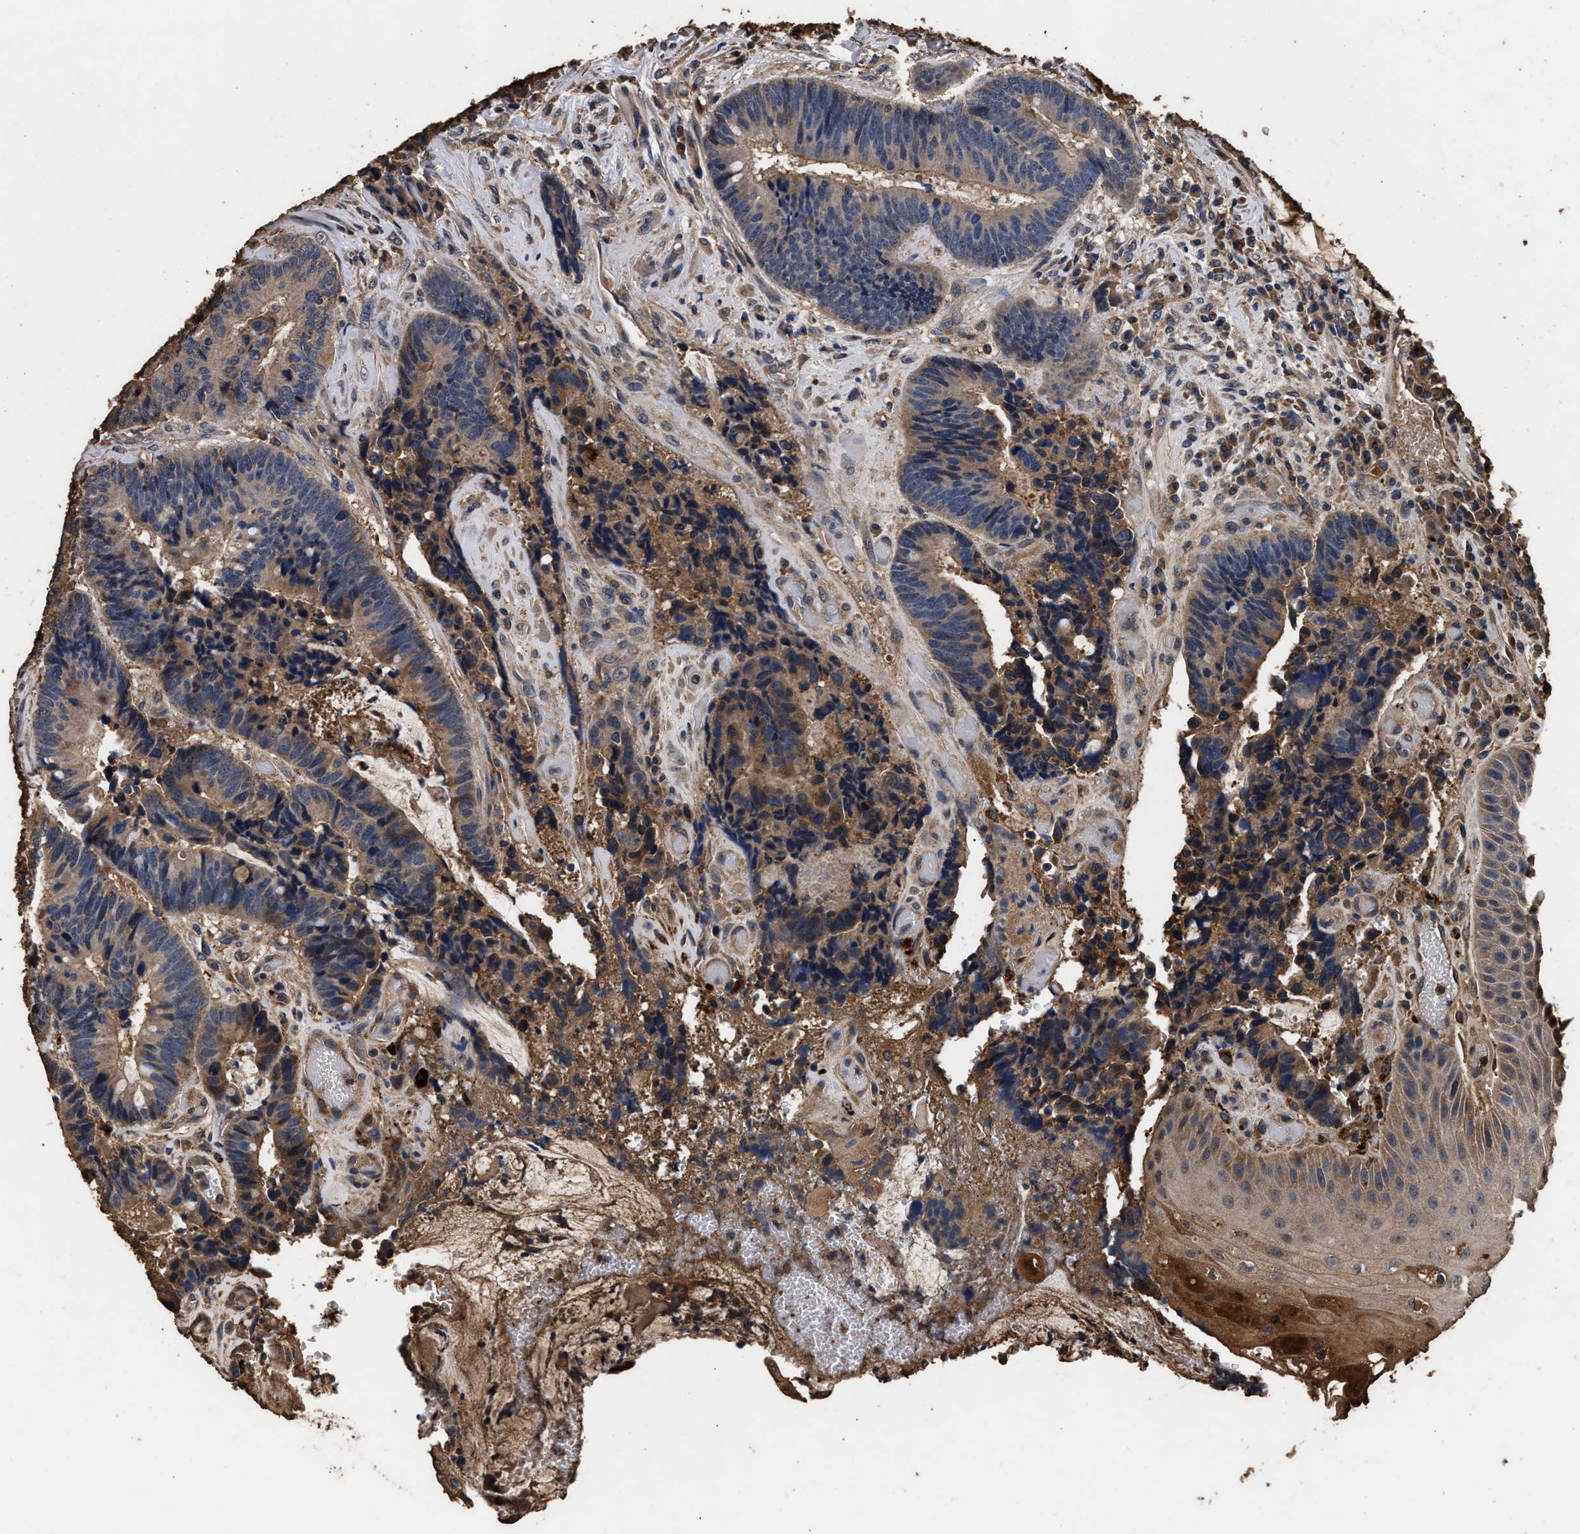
{"staining": {"intensity": "weak", "quantity": ">75%", "location": "cytoplasmic/membranous"}, "tissue": "colorectal cancer", "cell_type": "Tumor cells", "image_type": "cancer", "snomed": [{"axis": "morphology", "description": "Adenocarcinoma, NOS"}, {"axis": "topography", "description": "Rectum"}, {"axis": "topography", "description": "Anal"}], "caption": "Tumor cells demonstrate low levels of weak cytoplasmic/membranous staining in about >75% of cells in adenocarcinoma (colorectal).", "gene": "KYAT1", "patient": {"sex": "female", "age": 89}}